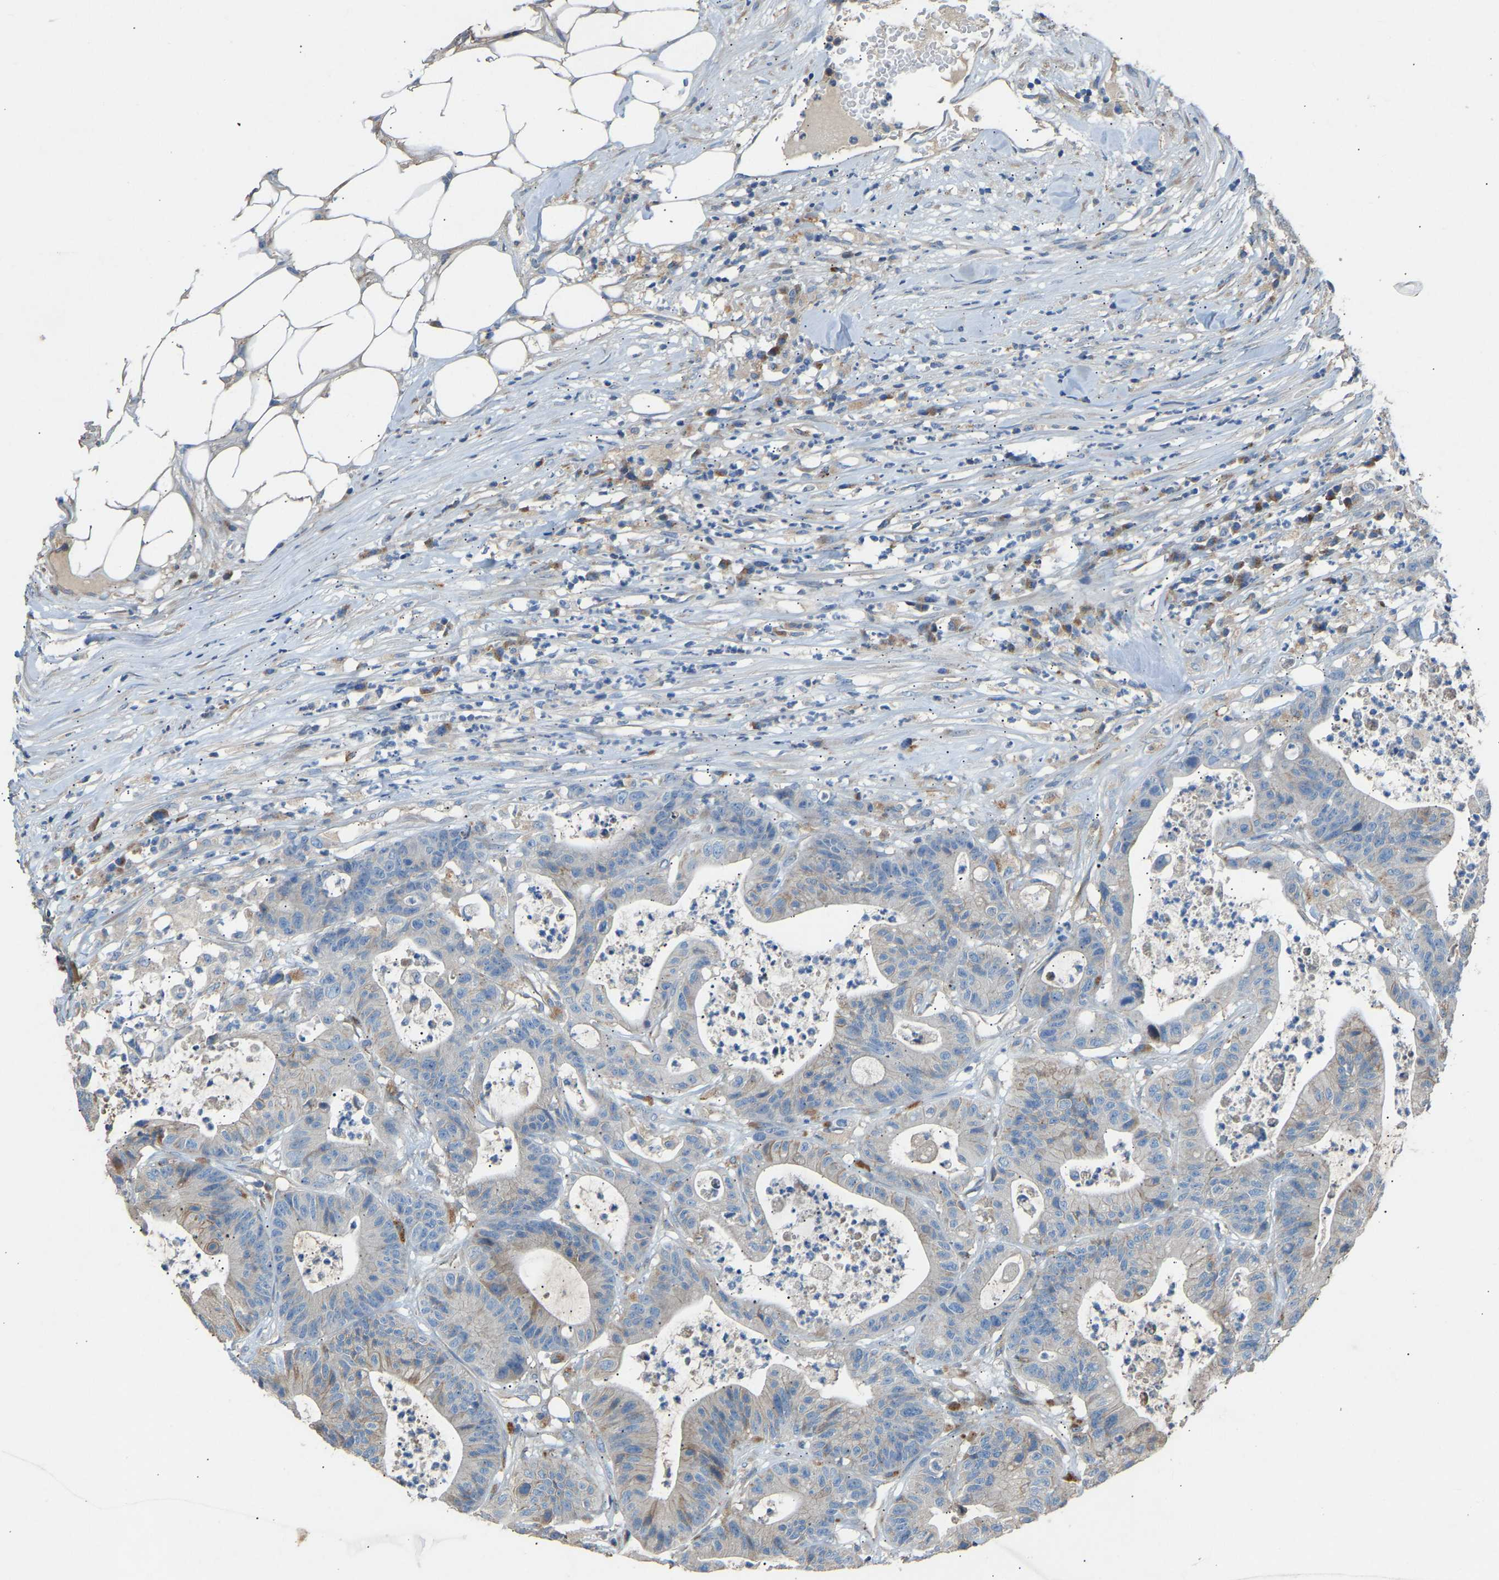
{"staining": {"intensity": "weak", "quantity": "<25%", "location": "cytoplasmic/membranous"}, "tissue": "colorectal cancer", "cell_type": "Tumor cells", "image_type": "cancer", "snomed": [{"axis": "morphology", "description": "Adenocarcinoma, NOS"}, {"axis": "topography", "description": "Colon"}], "caption": "DAB (3,3'-diaminobenzidine) immunohistochemical staining of human colorectal adenocarcinoma exhibits no significant positivity in tumor cells. Brightfield microscopy of IHC stained with DAB (brown) and hematoxylin (blue), captured at high magnification.", "gene": "RGP1", "patient": {"sex": "female", "age": 84}}